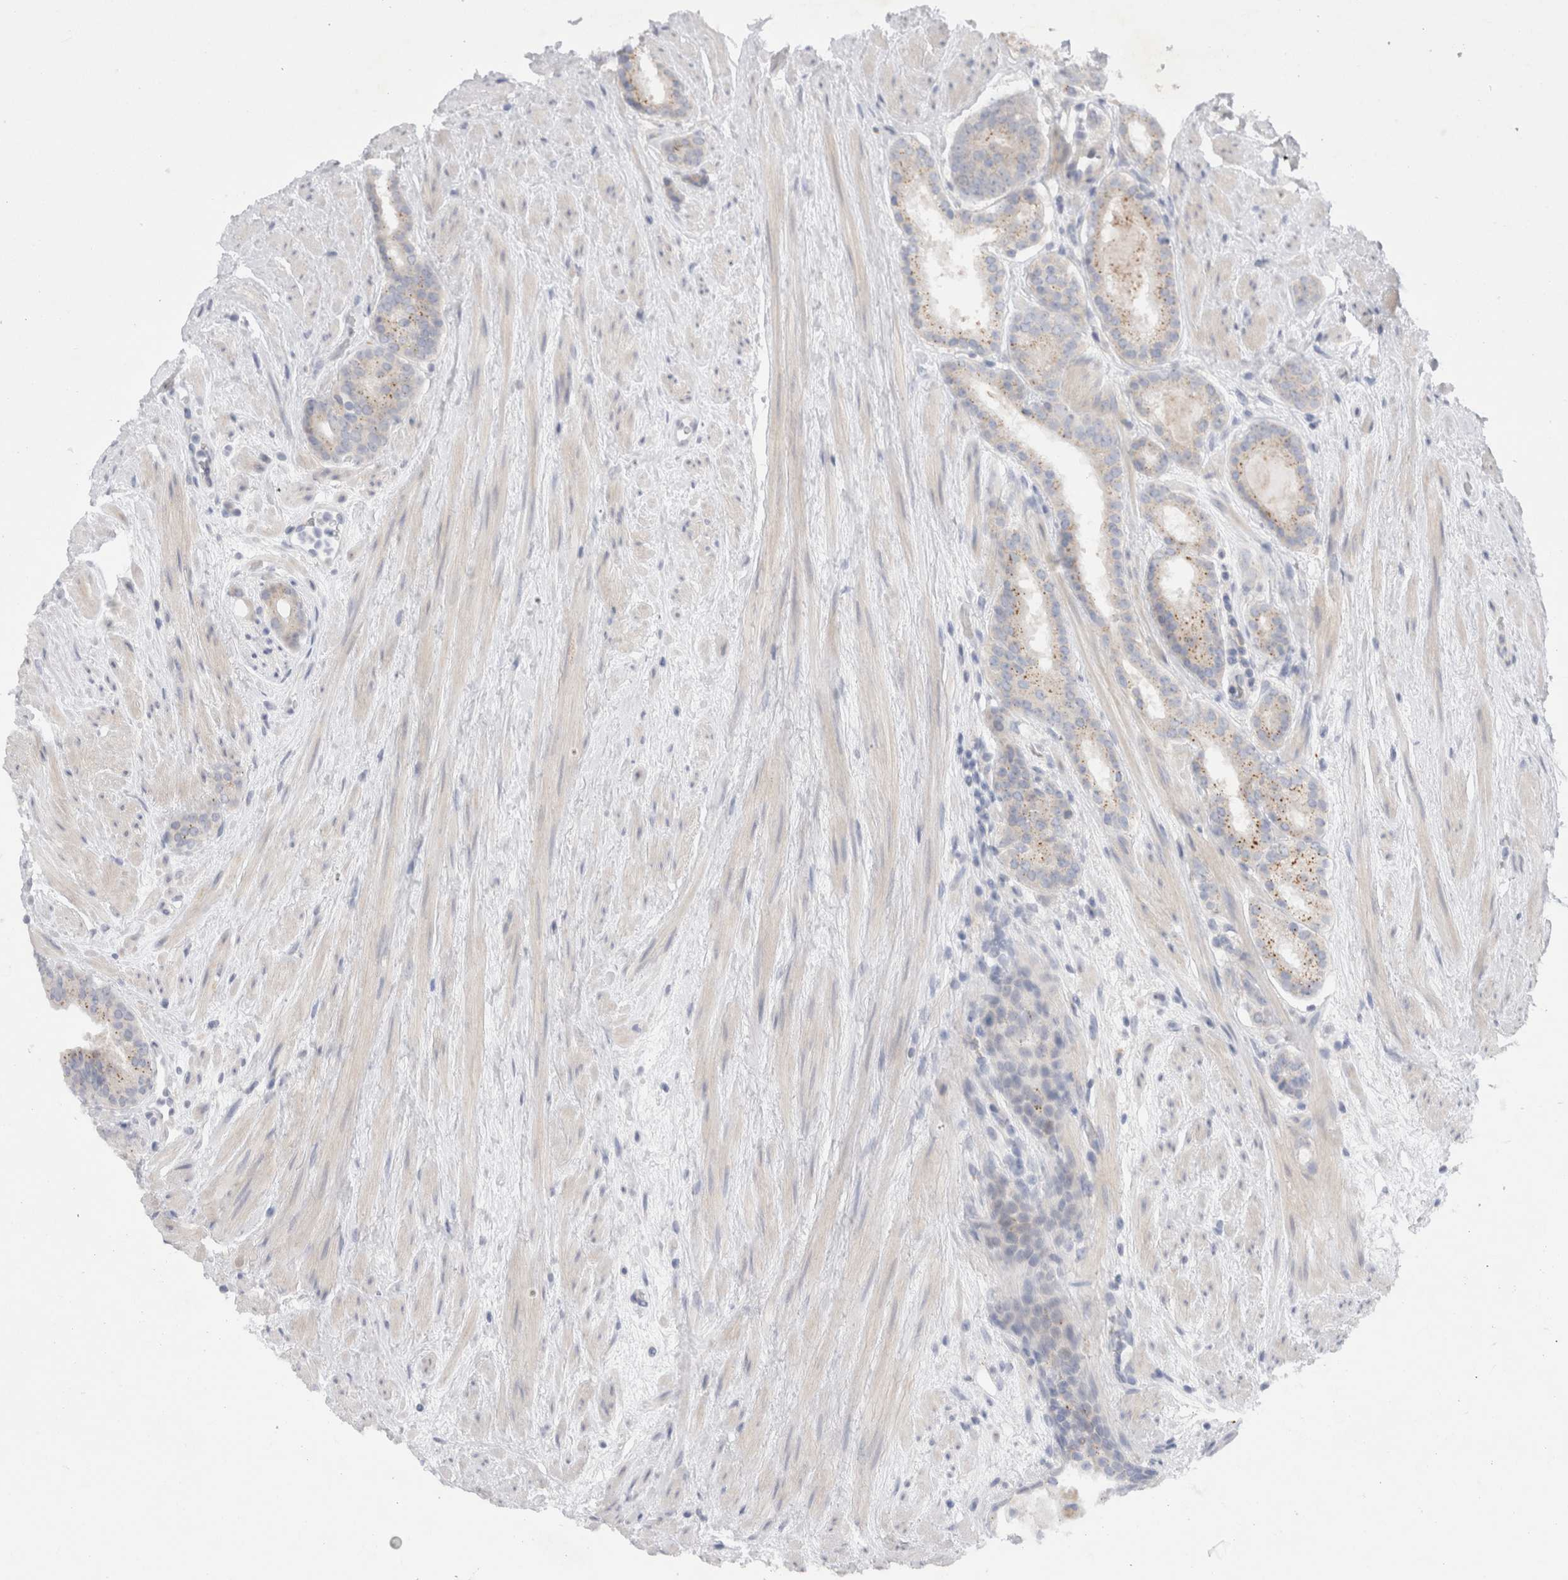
{"staining": {"intensity": "weak", "quantity": "<25%", "location": "cytoplasmic/membranous"}, "tissue": "prostate cancer", "cell_type": "Tumor cells", "image_type": "cancer", "snomed": [{"axis": "morphology", "description": "Adenocarcinoma, Low grade"}, {"axis": "topography", "description": "Prostate"}], "caption": "High power microscopy image of an IHC histopathology image of prostate cancer (adenocarcinoma (low-grade)), revealing no significant expression in tumor cells.", "gene": "NPC1", "patient": {"sex": "male", "age": 69}}